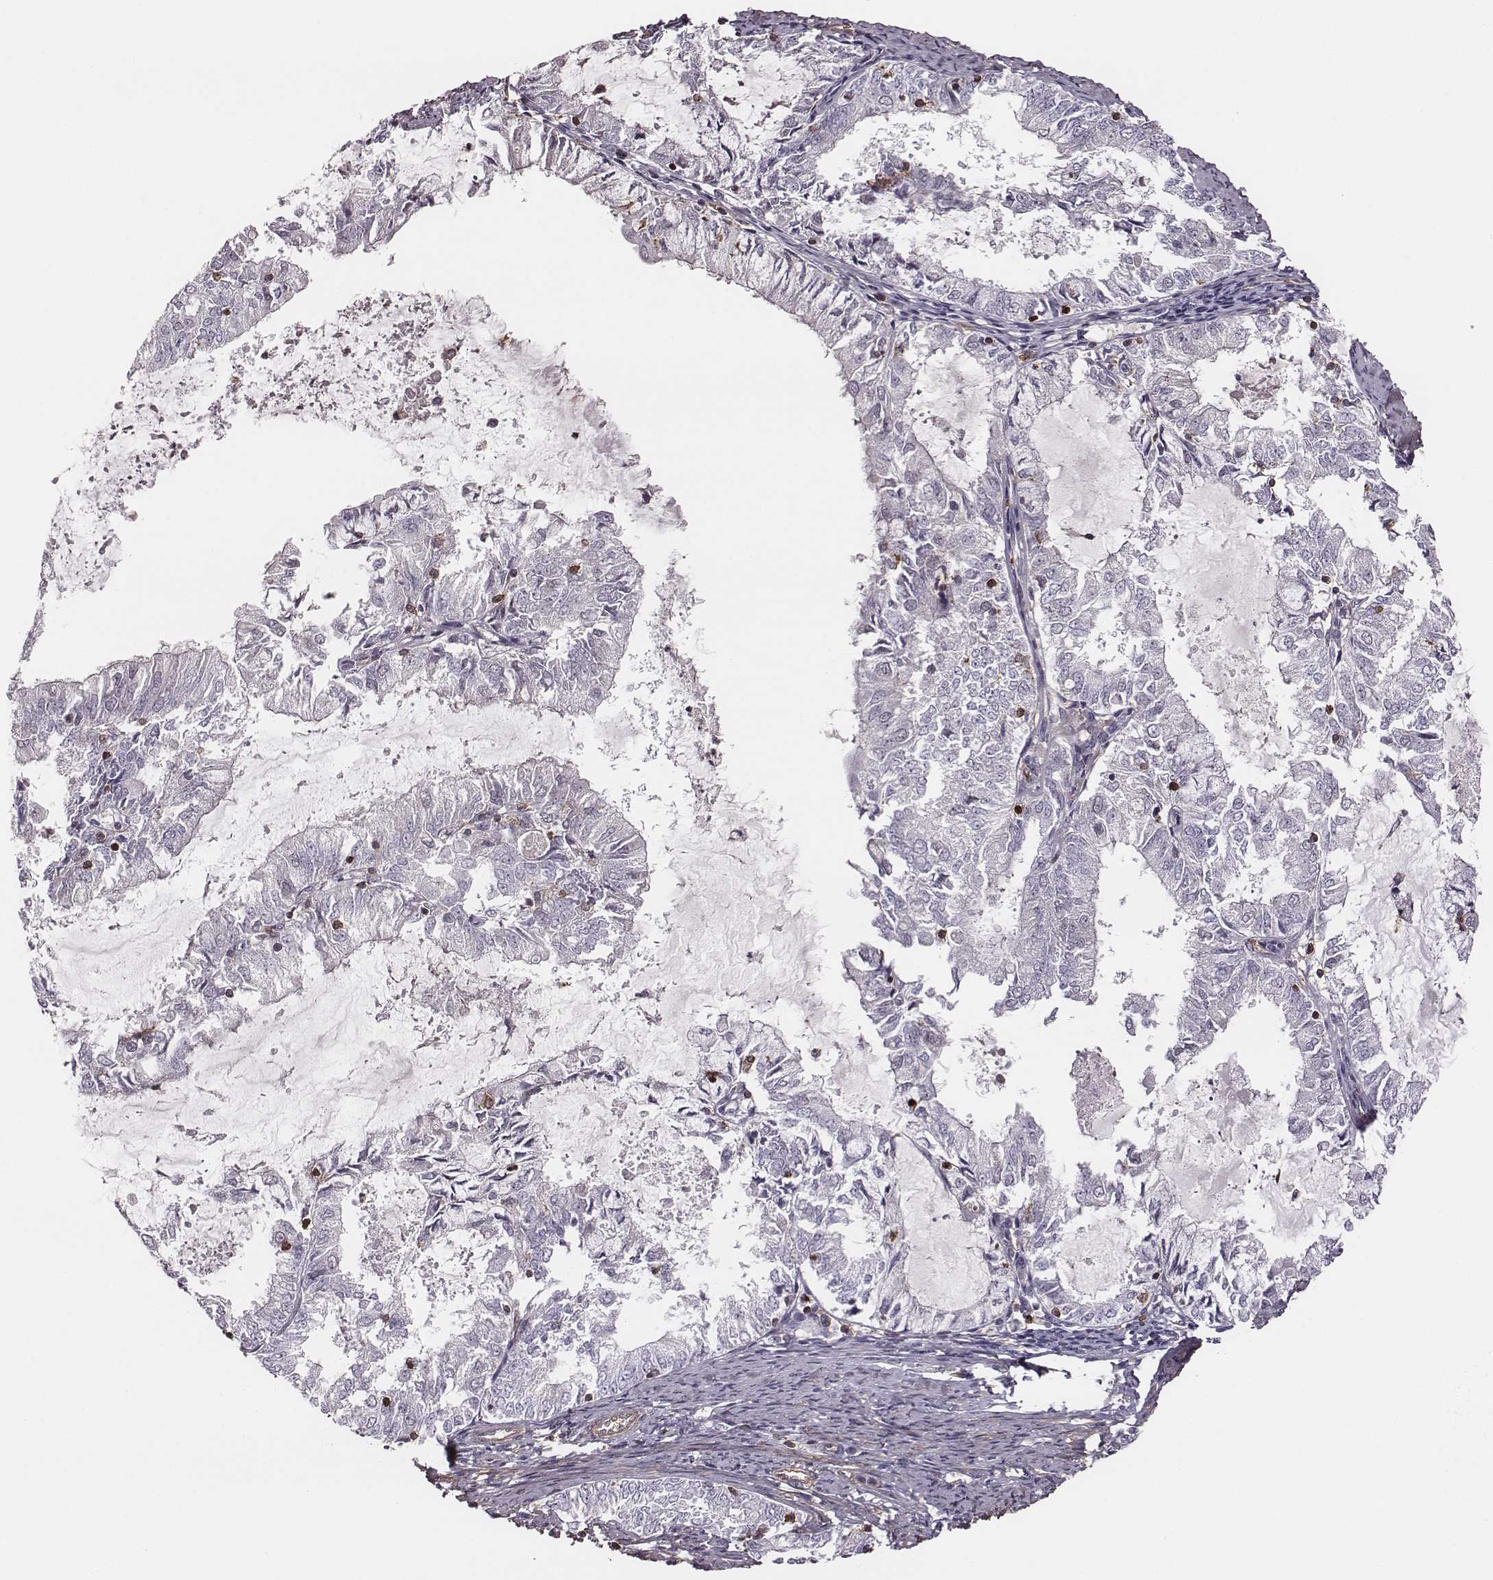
{"staining": {"intensity": "negative", "quantity": "none", "location": "none"}, "tissue": "endometrial cancer", "cell_type": "Tumor cells", "image_type": "cancer", "snomed": [{"axis": "morphology", "description": "Adenocarcinoma, NOS"}, {"axis": "topography", "description": "Endometrium"}], "caption": "Adenocarcinoma (endometrial) was stained to show a protein in brown. There is no significant positivity in tumor cells.", "gene": "ZYX", "patient": {"sex": "female", "age": 57}}